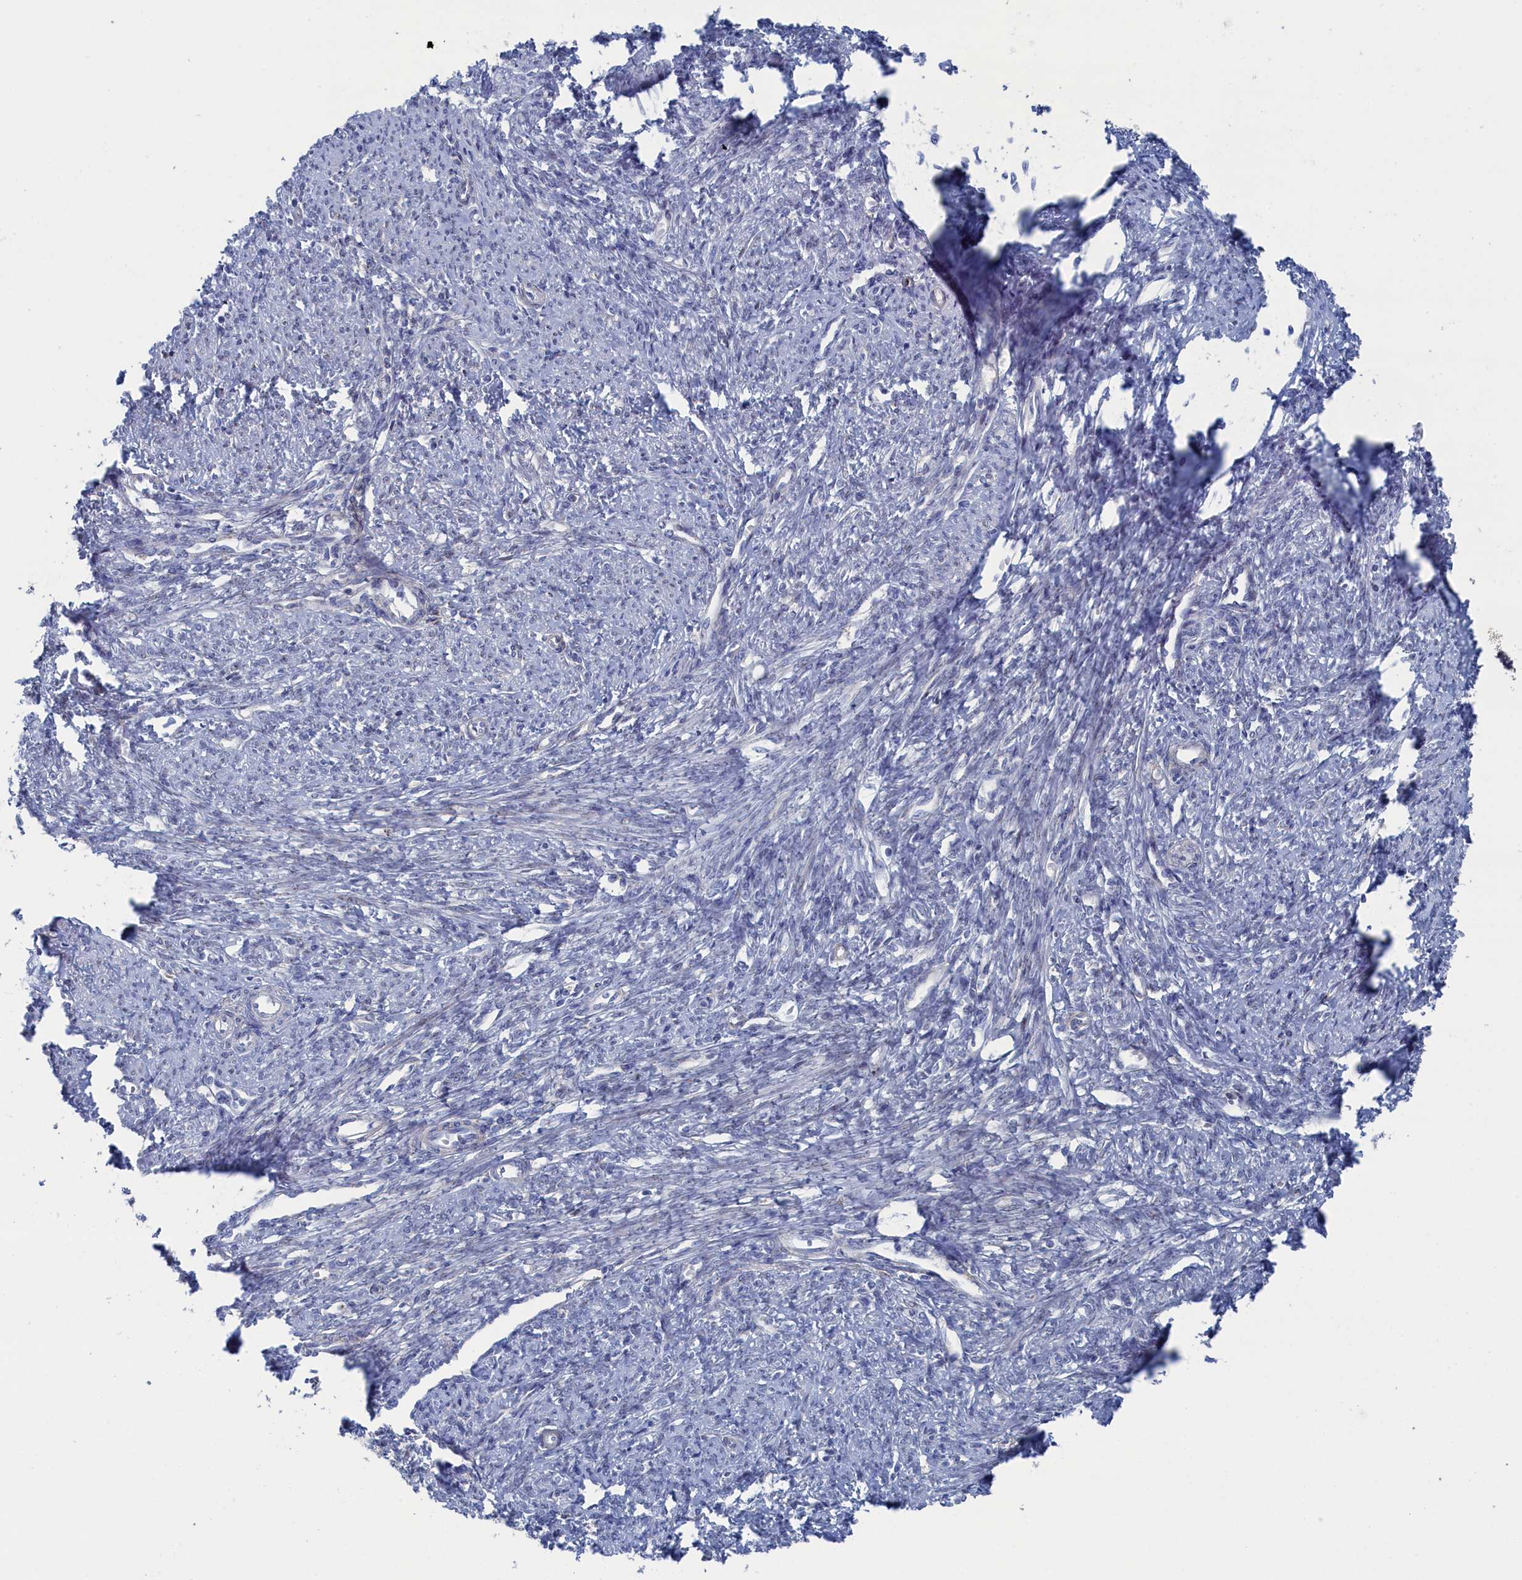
{"staining": {"intensity": "moderate", "quantity": "<25%", "location": "cytoplasmic/membranous"}, "tissue": "smooth muscle", "cell_type": "Smooth muscle cells", "image_type": "normal", "snomed": [{"axis": "morphology", "description": "Normal tissue, NOS"}, {"axis": "topography", "description": "Smooth muscle"}, {"axis": "topography", "description": "Uterus"}], "caption": "This photomicrograph reveals unremarkable smooth muscle stained with immunohistochemistry (IHC) to label a protein in brown. The cytoplasmic/membranous of smooth muscle cells show moderate positivity for the protein. Nuclei are counter-stained blue.", "gene": "IRX1", "patient": {"sex": "female", "age": 59}}